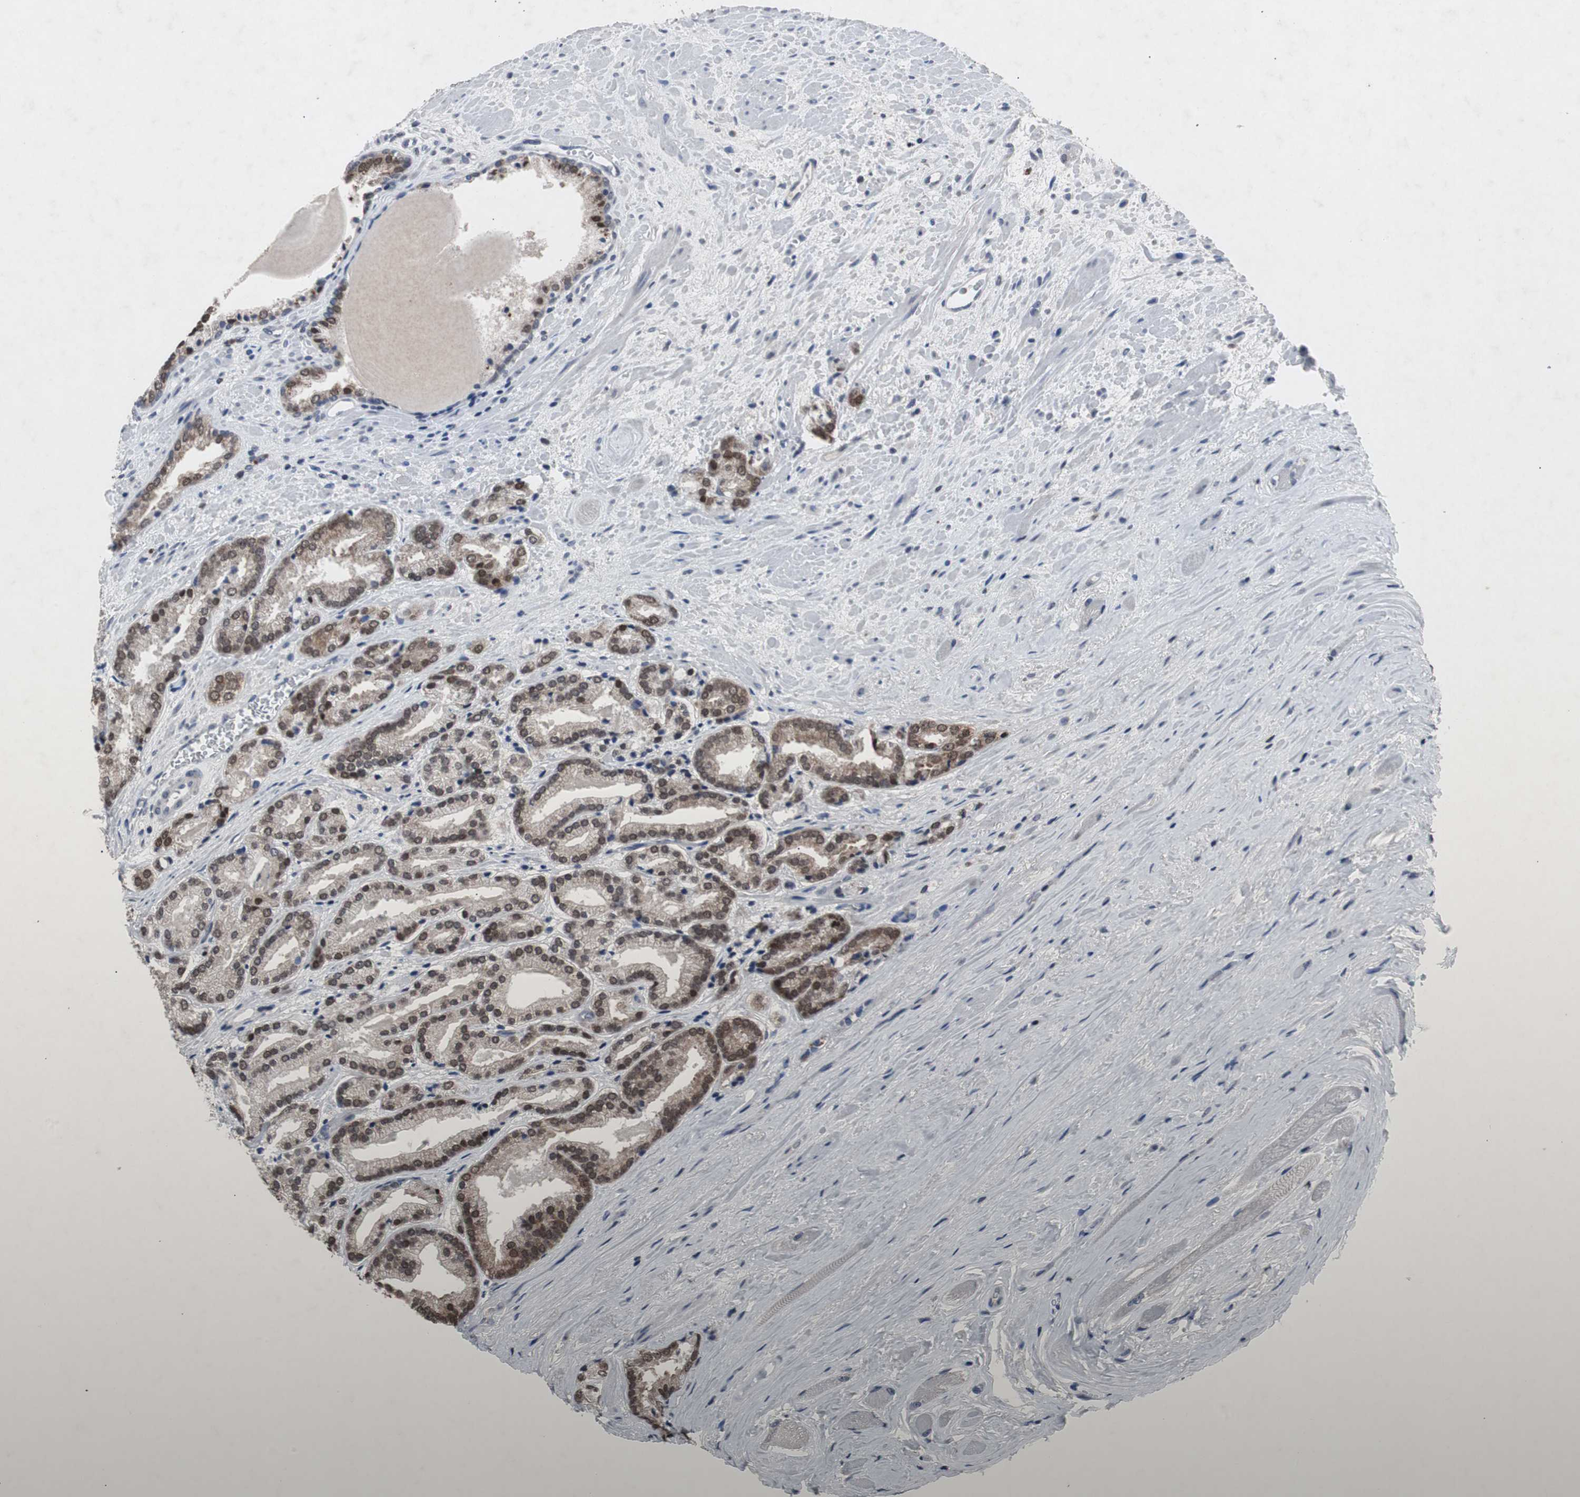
{"staining": {"intensity": "moderate", "quantity": ">75%", "location": "nuclear"}, "tissue": "prostate cancer", "cell_type": "Tumor cells", "image_type": "cancer", "snomed": [{"axis": "morphology", "description": "Adenocarcinoma, Low grade"}, {"axis": "topography", "description": "Prostate"}], "caption": "DAB immunohistochemical staining of human prostate cancer (low-grade adenocarcinoma) shows moderate nuclear protein staining in approximately >75% of tumor cells.", "gene": "RBM47", "patient": {"sex": "male", "age": 59}}